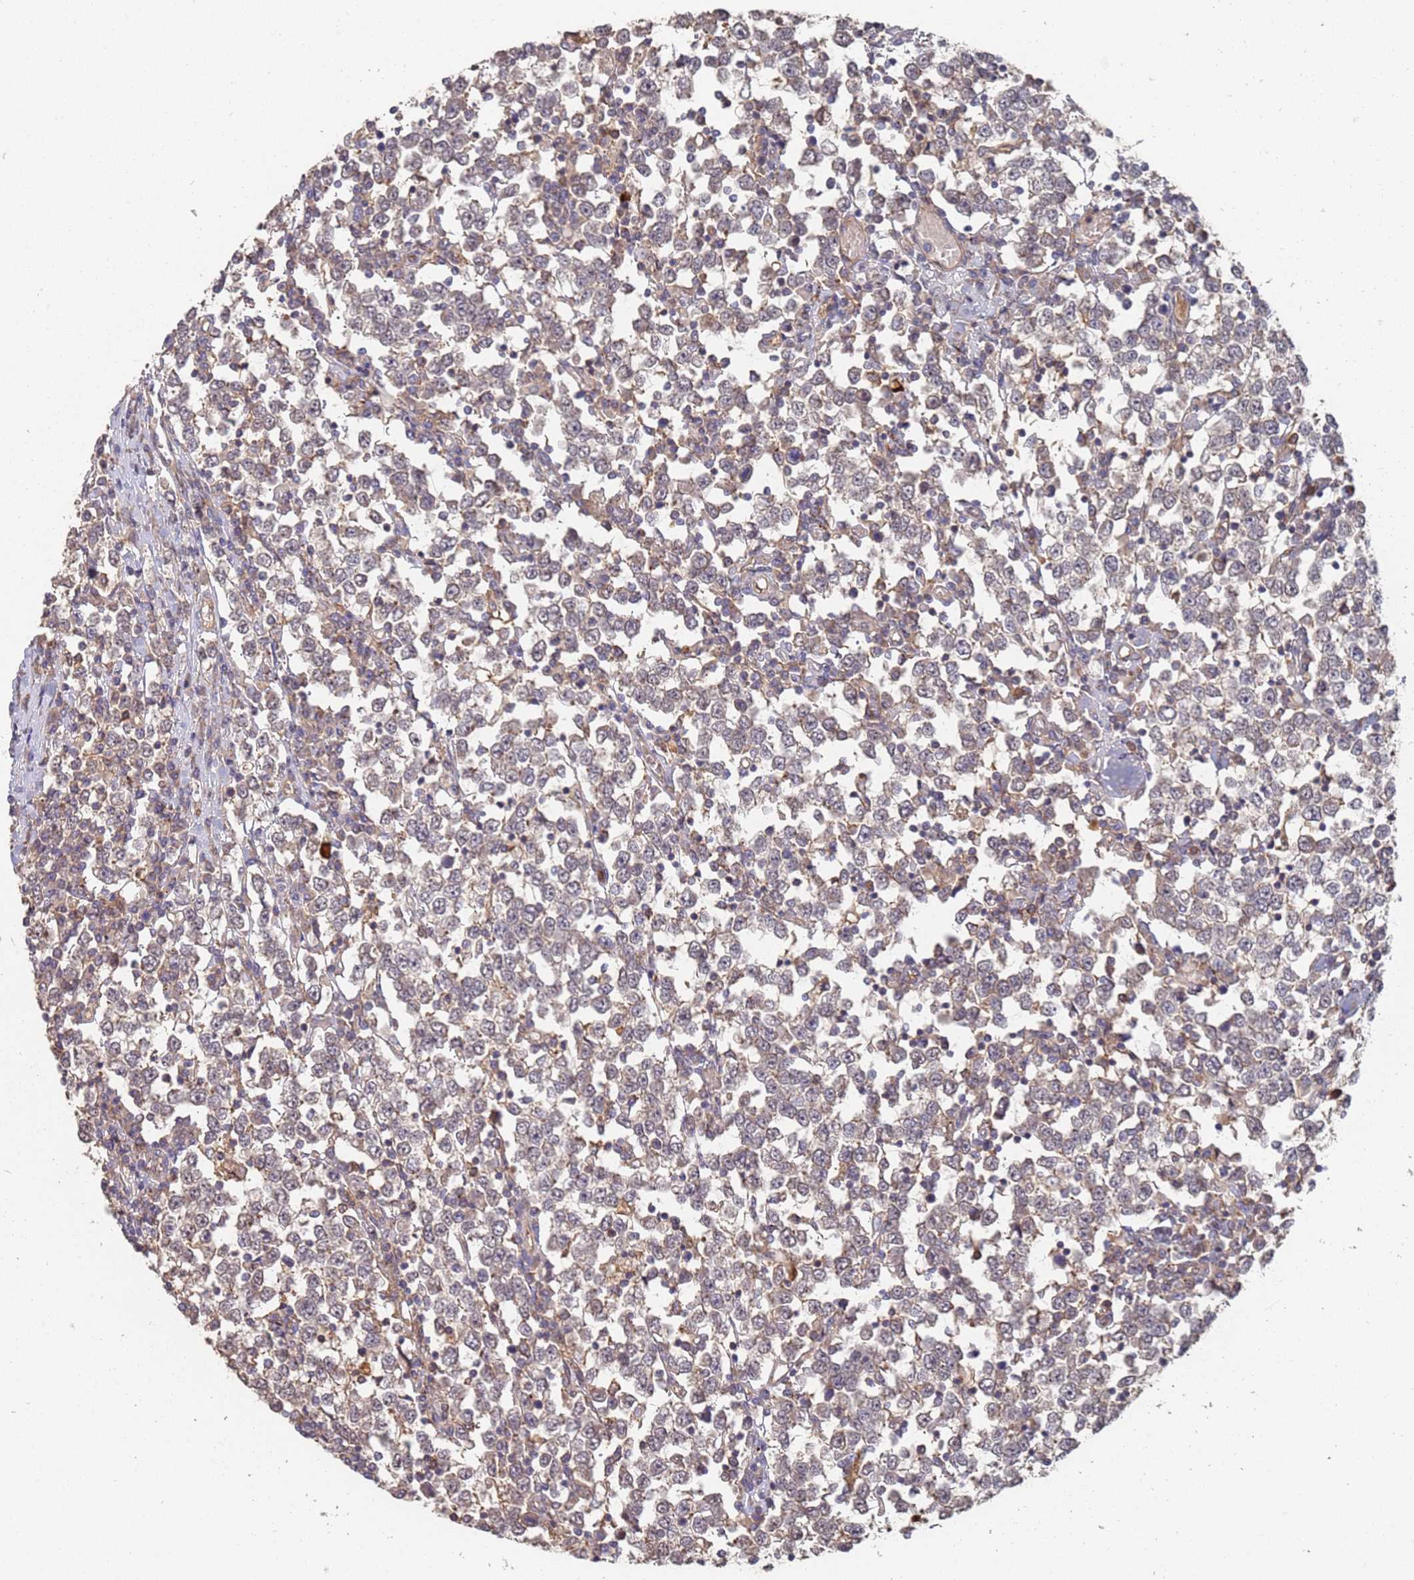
{"staining": {"intensity": "weak", "quantity": "25%-75%", "location": "cytoplasmic/membranous"}, "tissue": "testis cancer", "cell_type": "Tumor cells", "image_type": "cancer", "snomed": [{"axis": "morphology", "description": "Seminoma, NOS"}, {"axis": "topography", "description": "Testis"}], "caption": "Protein staining by immunohistochemistry (IHC) reveals weak cytoplasmic/membranous expression in approximately 25%-75% of tumor cells in testis cancer (seminoma).", "gene": "ABCB6", "patient": {"sex": "male", "age": 65}}